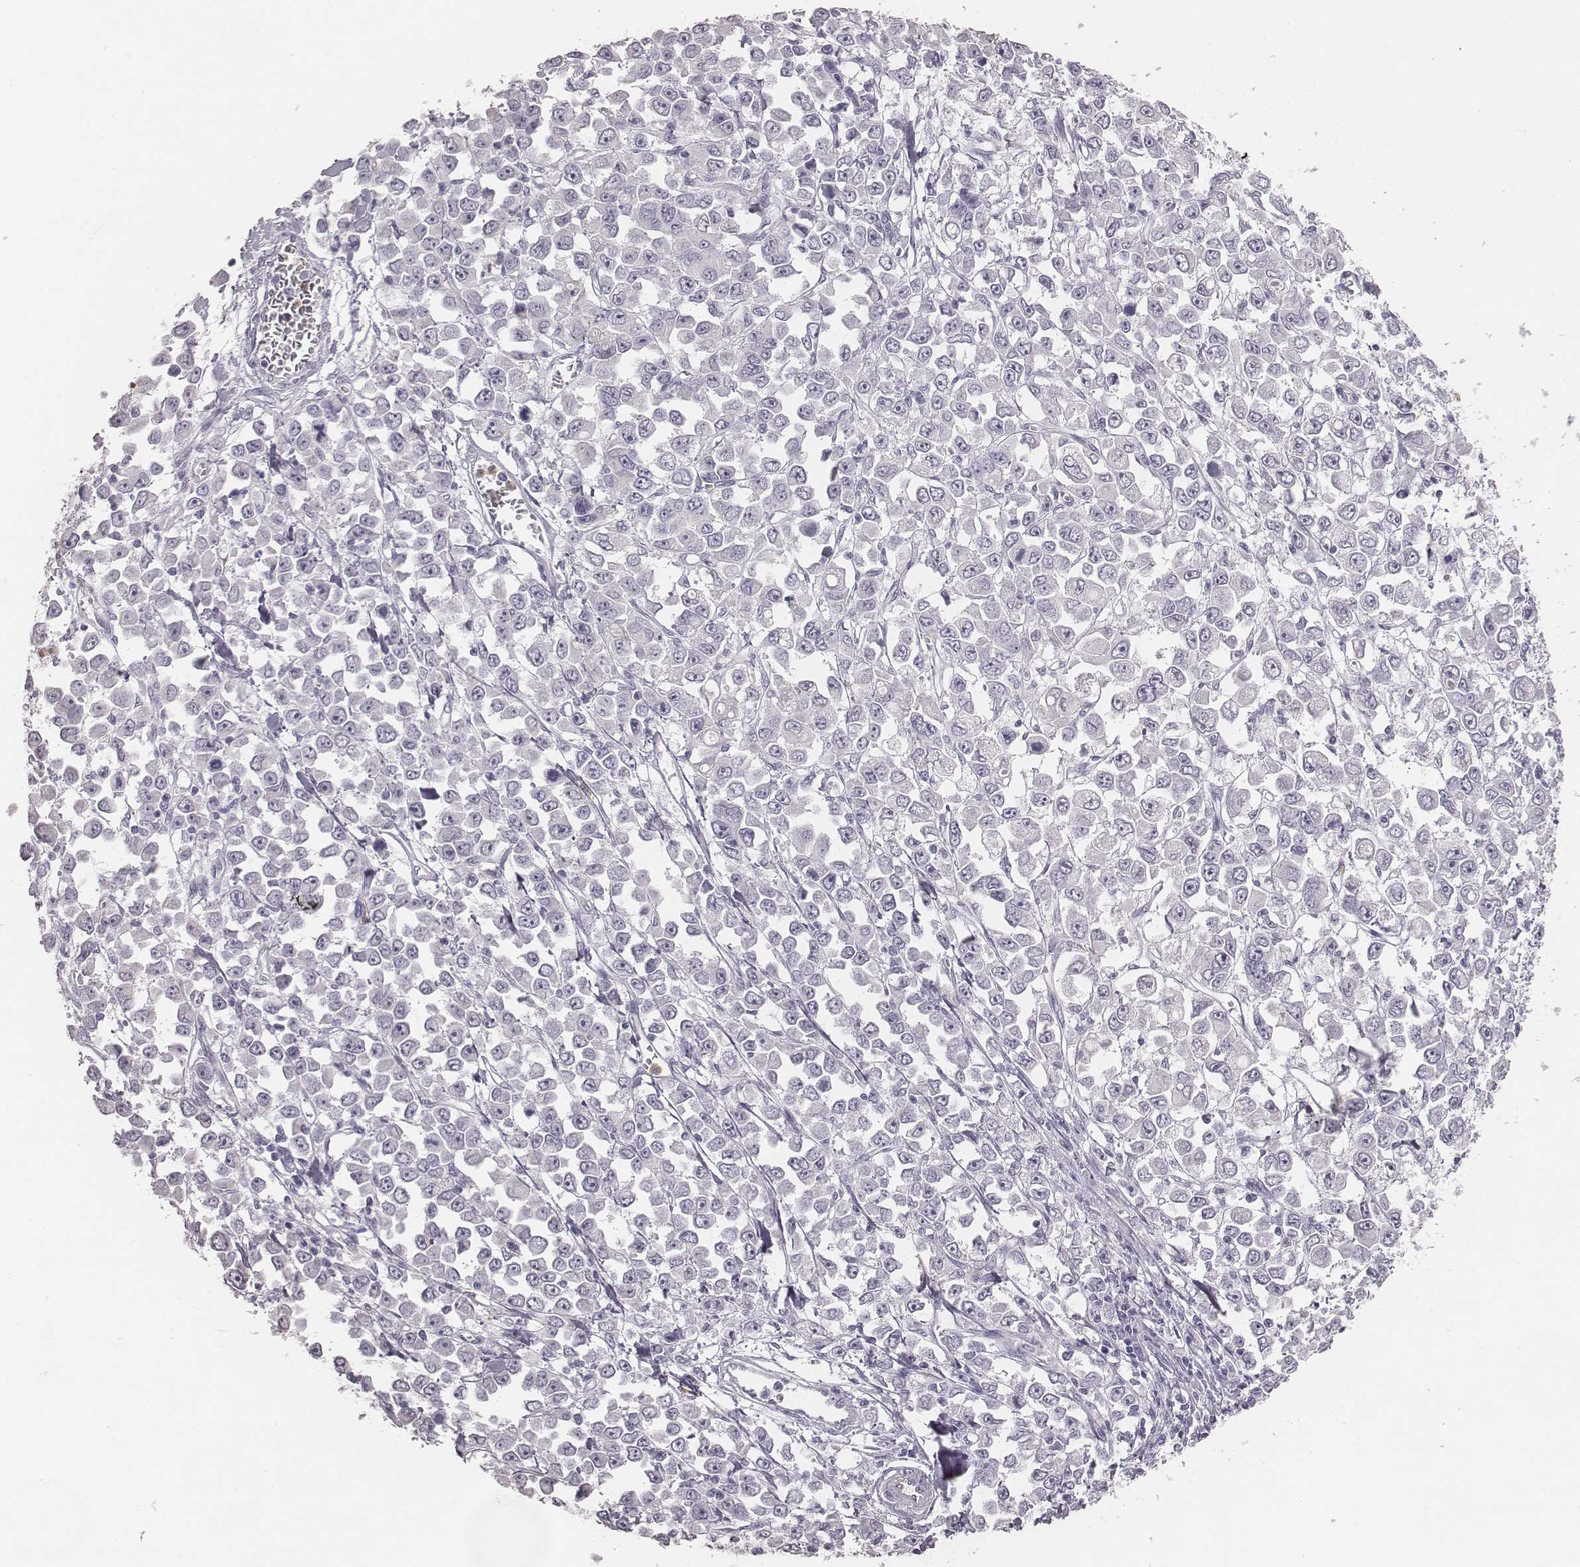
{"staining": {"intensity": "negative", "quantity": "none", "location": "none"}, "tissue": "stomach cancer", "cell_type": "Tumor cells", "image_type": "cancer", "snomed": [{"axis": "morphology", "description": "Adenocarcinoma, NOS"}, {"axis": "topography", "description": "Stomach, upper"}], "caption": "Micrograph shows no protein staining in tumor cells of stomach cancer tissue.", "gene": "KCNJ12", "patient": {"sex": "male", "age": 70}}